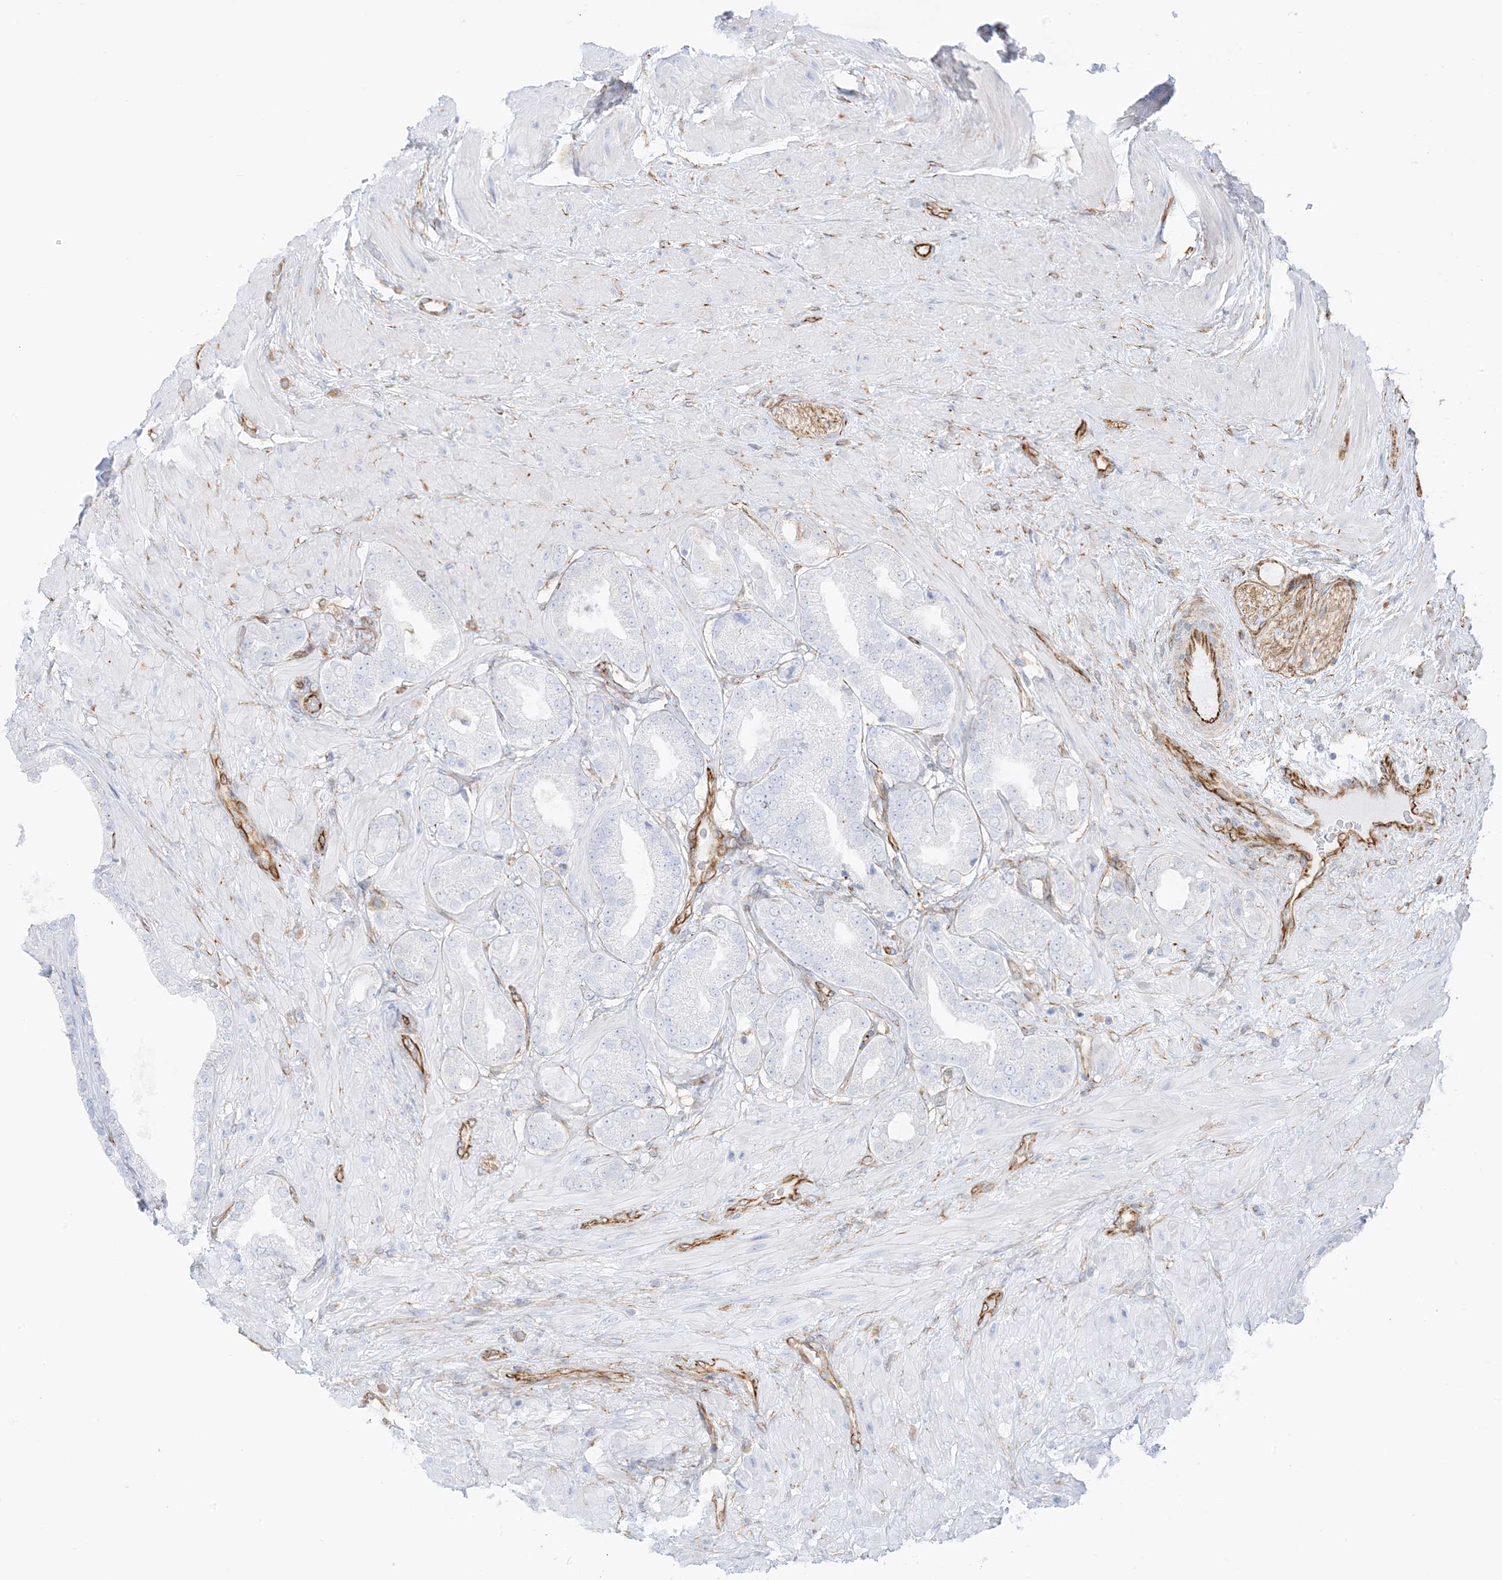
{"staining": {"intensity": "negative", "quantity": "none", "location": "none"}, "tissue": "prostate cancer", "cell_type": "Tumor cells", "image_type": "cancer", "snomed": [{"axis": "morphology", "description": "Adenocarcinoma, Low grade"}, {"axis": "topography", "description": "Prostate"}], "caption": "IHC photomicrograph of neoplastic tissue: prostate low-grade adenocarcinoma stained with DAB displays no significant protein positivity in tumor cells.", "gene": "PID1", "patient": {"sex": "male", "age": 63}}